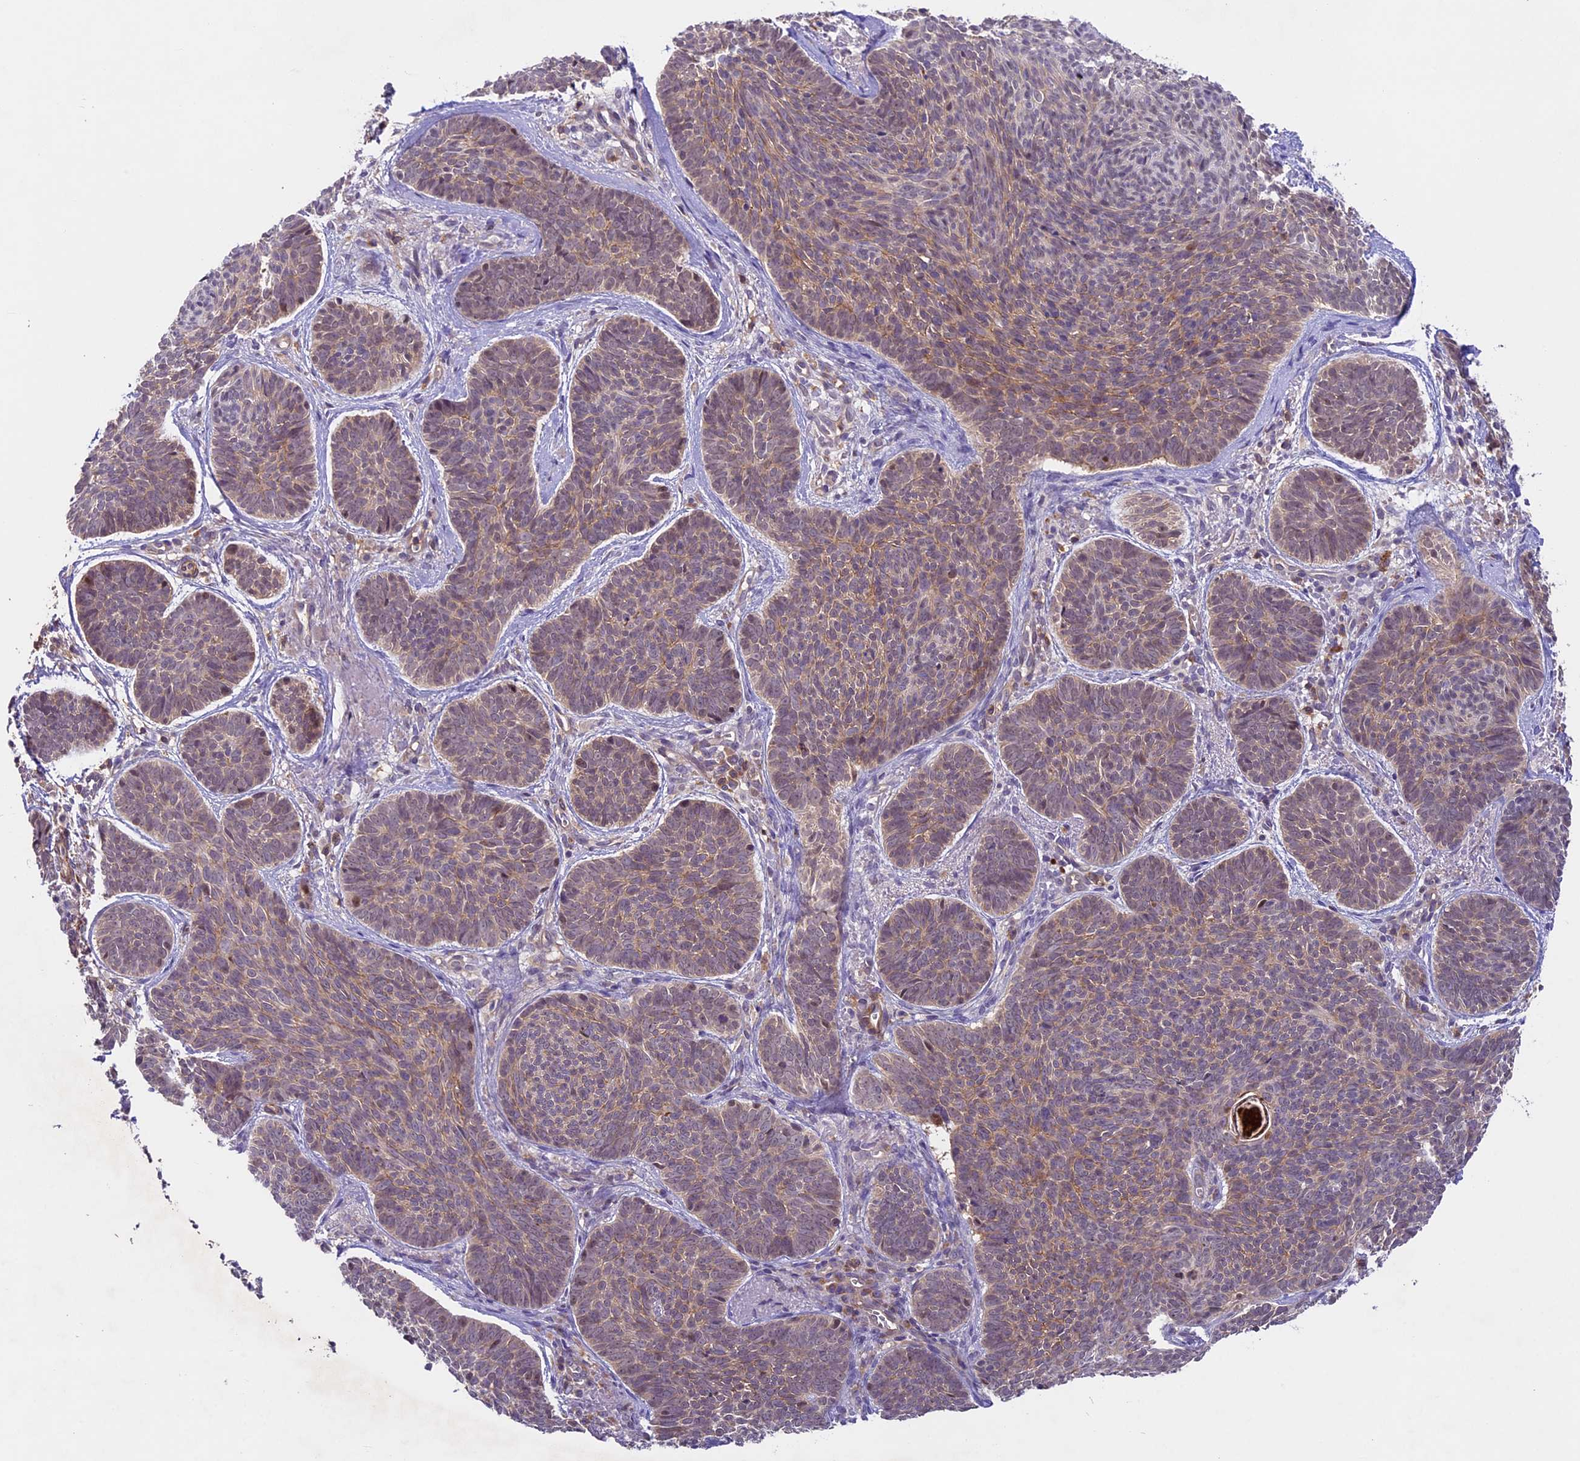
{"staining": {"intensity": "moderate", "quantity": "<25%", "location": "nuclear"}, "tissue": "skin cancer", "cell_type": "Tumor cells", "image_type": "cancer", "snomed": [{"axis": "morphology", "description": "Basal cell carcinoma"}, {"axis": "topography", "description": "Skin"}], "caption": "Immunohistochemical staining of skin basal cell carcinoma shows moderate nuclear protein expression in about <25% of tumor cells.", "gene": "TBC1D1", "patient": {"sex": "female", "age": 74}}